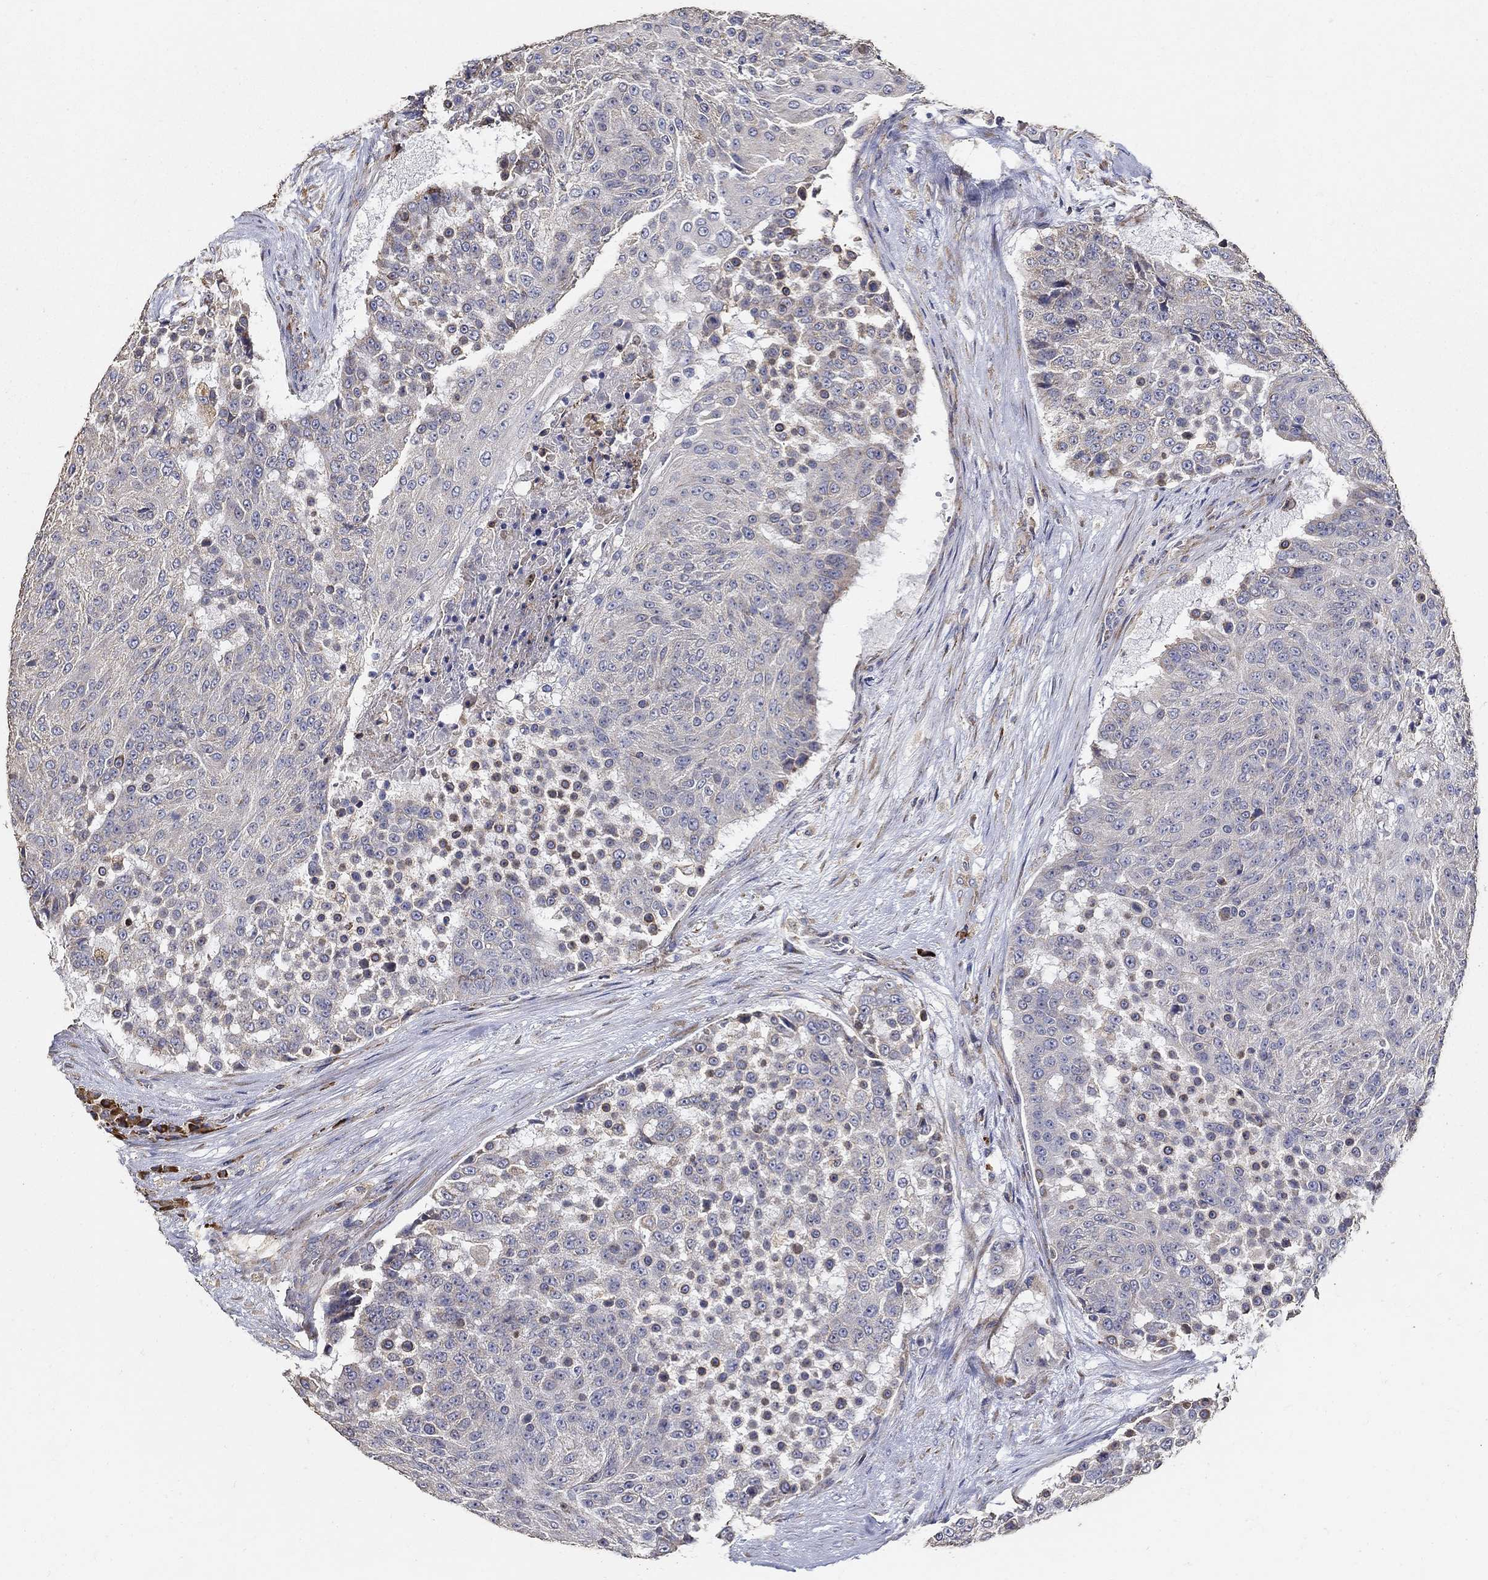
{"staining": {"intensity": "negative", "quantity": "none", "location": "none"}, "tissue": "urothelial cancer", "cell_type": "Tumor cells", "image_type": "cancer", "snomed": [{"axis": "morphology", "description": "Urothelial carcinoma, High grade"}, {"axis": "topography", "description": "Urinary bladder"}], "caption": "Tumor cells show no significant staining in urothelial cancer.", "gene": "EMILIN3", "patient": {"sex": "female", "age": 63}}